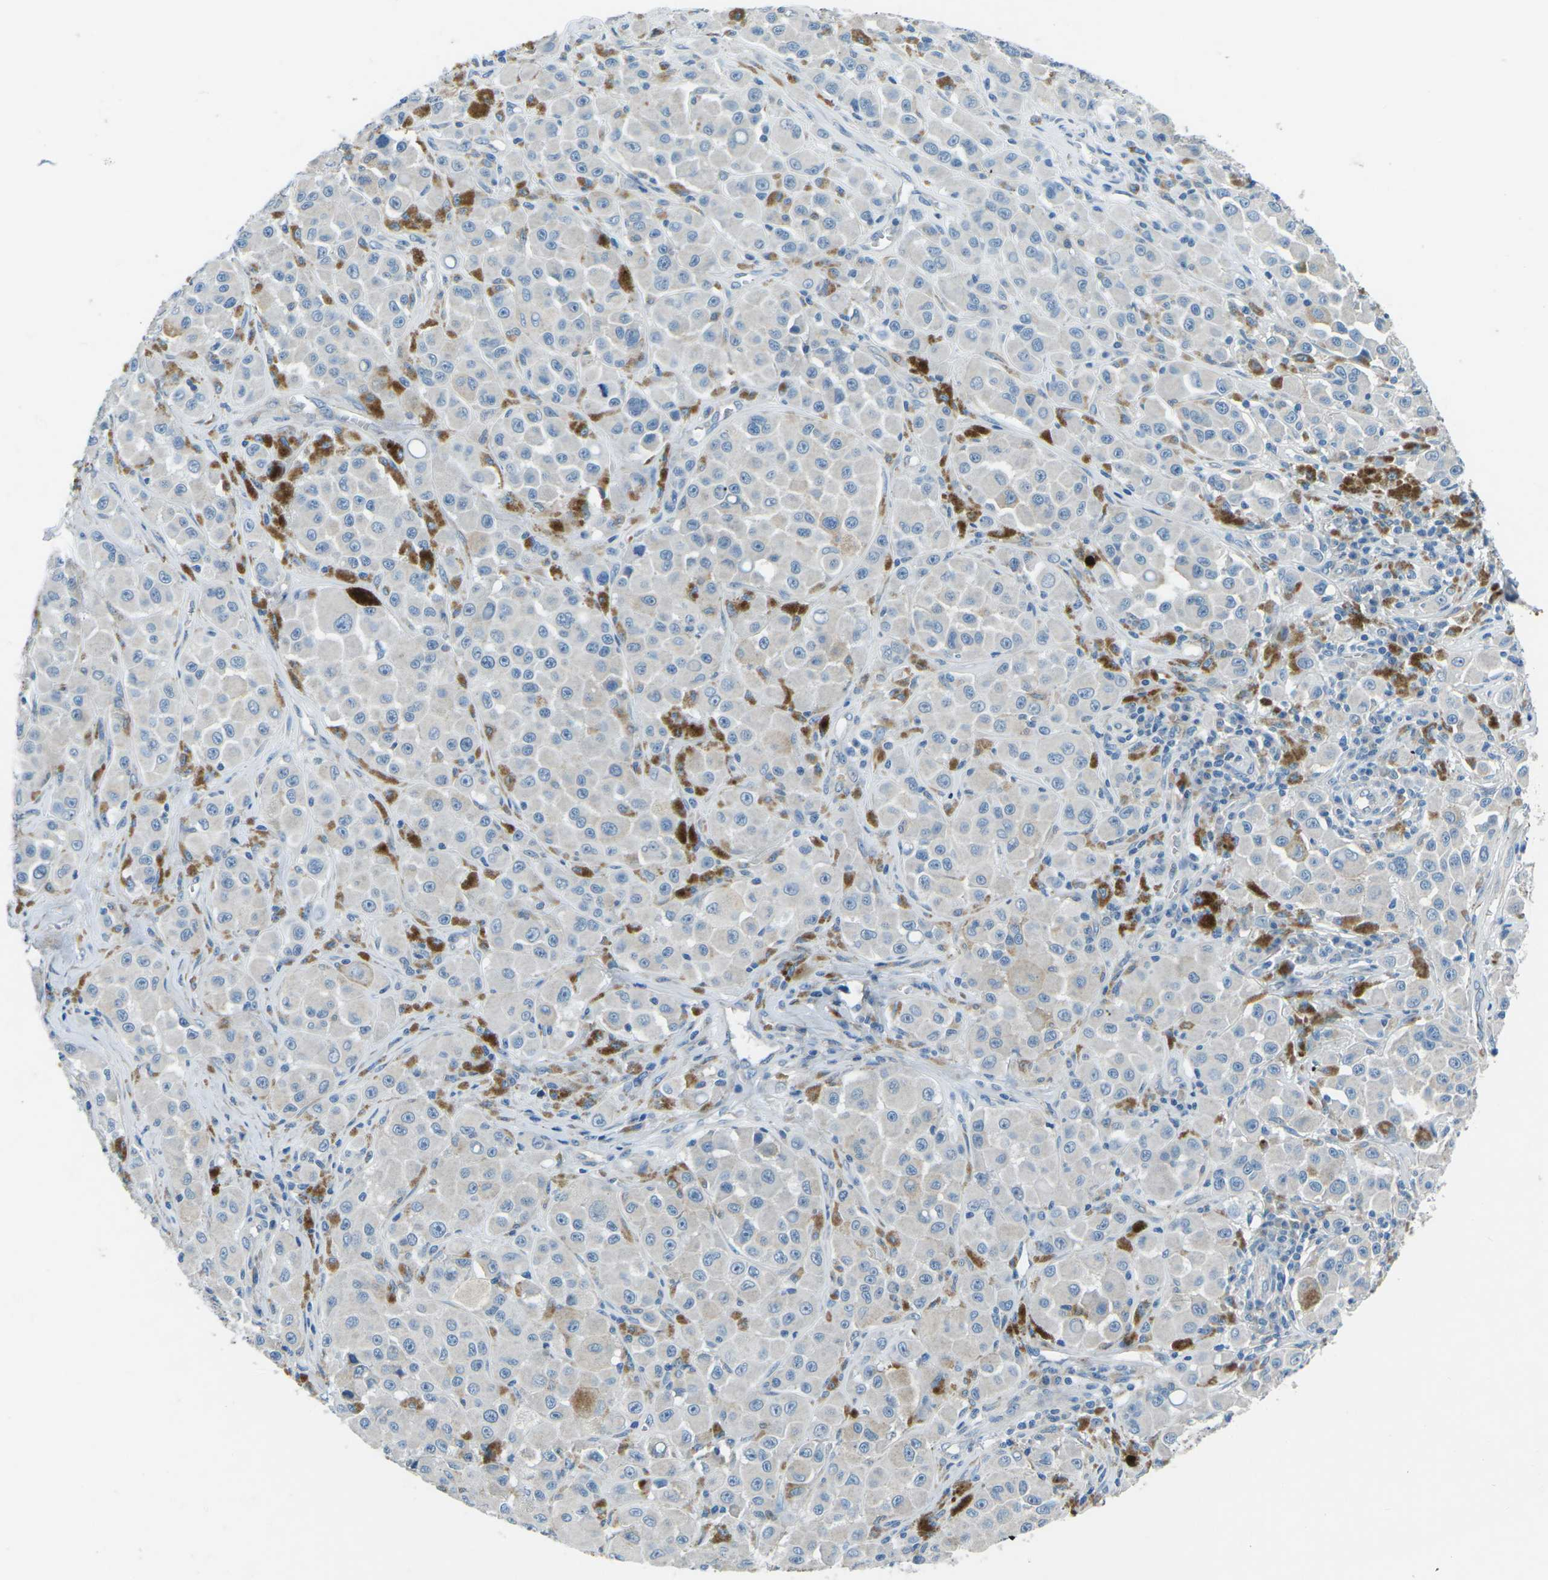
{"staining": {"intensity": "negative", "quantity": "none", "location": "none"}, "tissue": "melanoma", "cell_type": "Tumor cells", "image_type": "cancer", "snomed": [{"axis": "morphology", "description": "Malignant melanoma, NOS"}, {"axis": "topography", "description": "Skin"}], "caption": "Tumor cells show no significant positivity in melanoma.", "gene": "CD1D", "patient": {"sex": "male", "age": 84}}